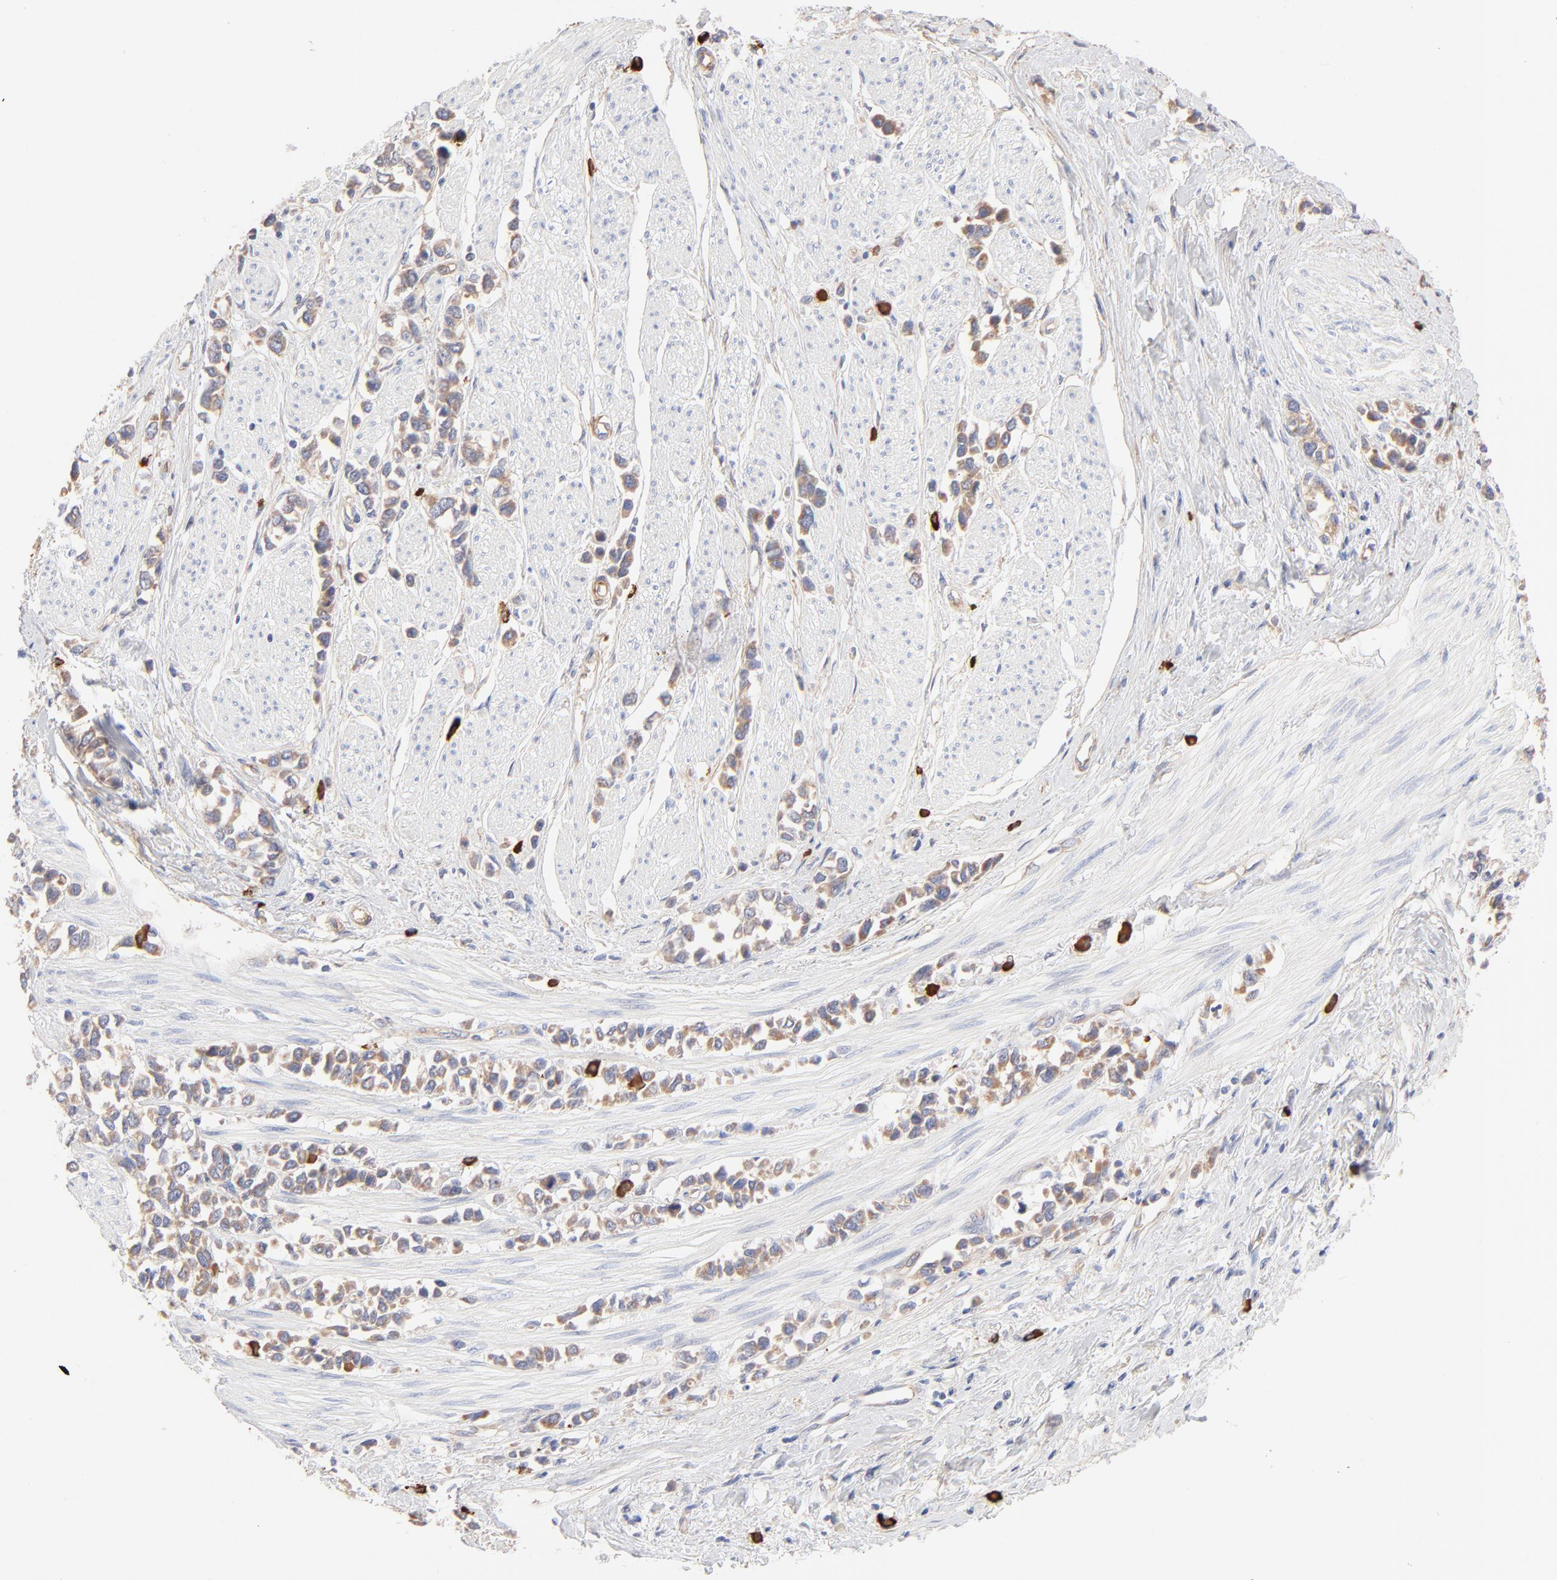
{"staining": {"intensity": "weak", "quantity": ">75%", "location": "cytoplasmic/membranous"}, "tissue": "stomach cancer", "cell_type": "Tumor cells", "image_type": "cancer", "snomed": [{"axis": "morphology", "description": "Adenocarcinoma, NOS"}, {"axis": "topography", "description": "Stomach, upper"}], "caption": "The micrograph reveals a brown stain indicating the presence of a protein in the cytoplasmic/membranous of tumor cells in stomach cancer (adenocarcinoma).", "gene": "SPTB", "patient": {"sex": "male", "age": 76}}